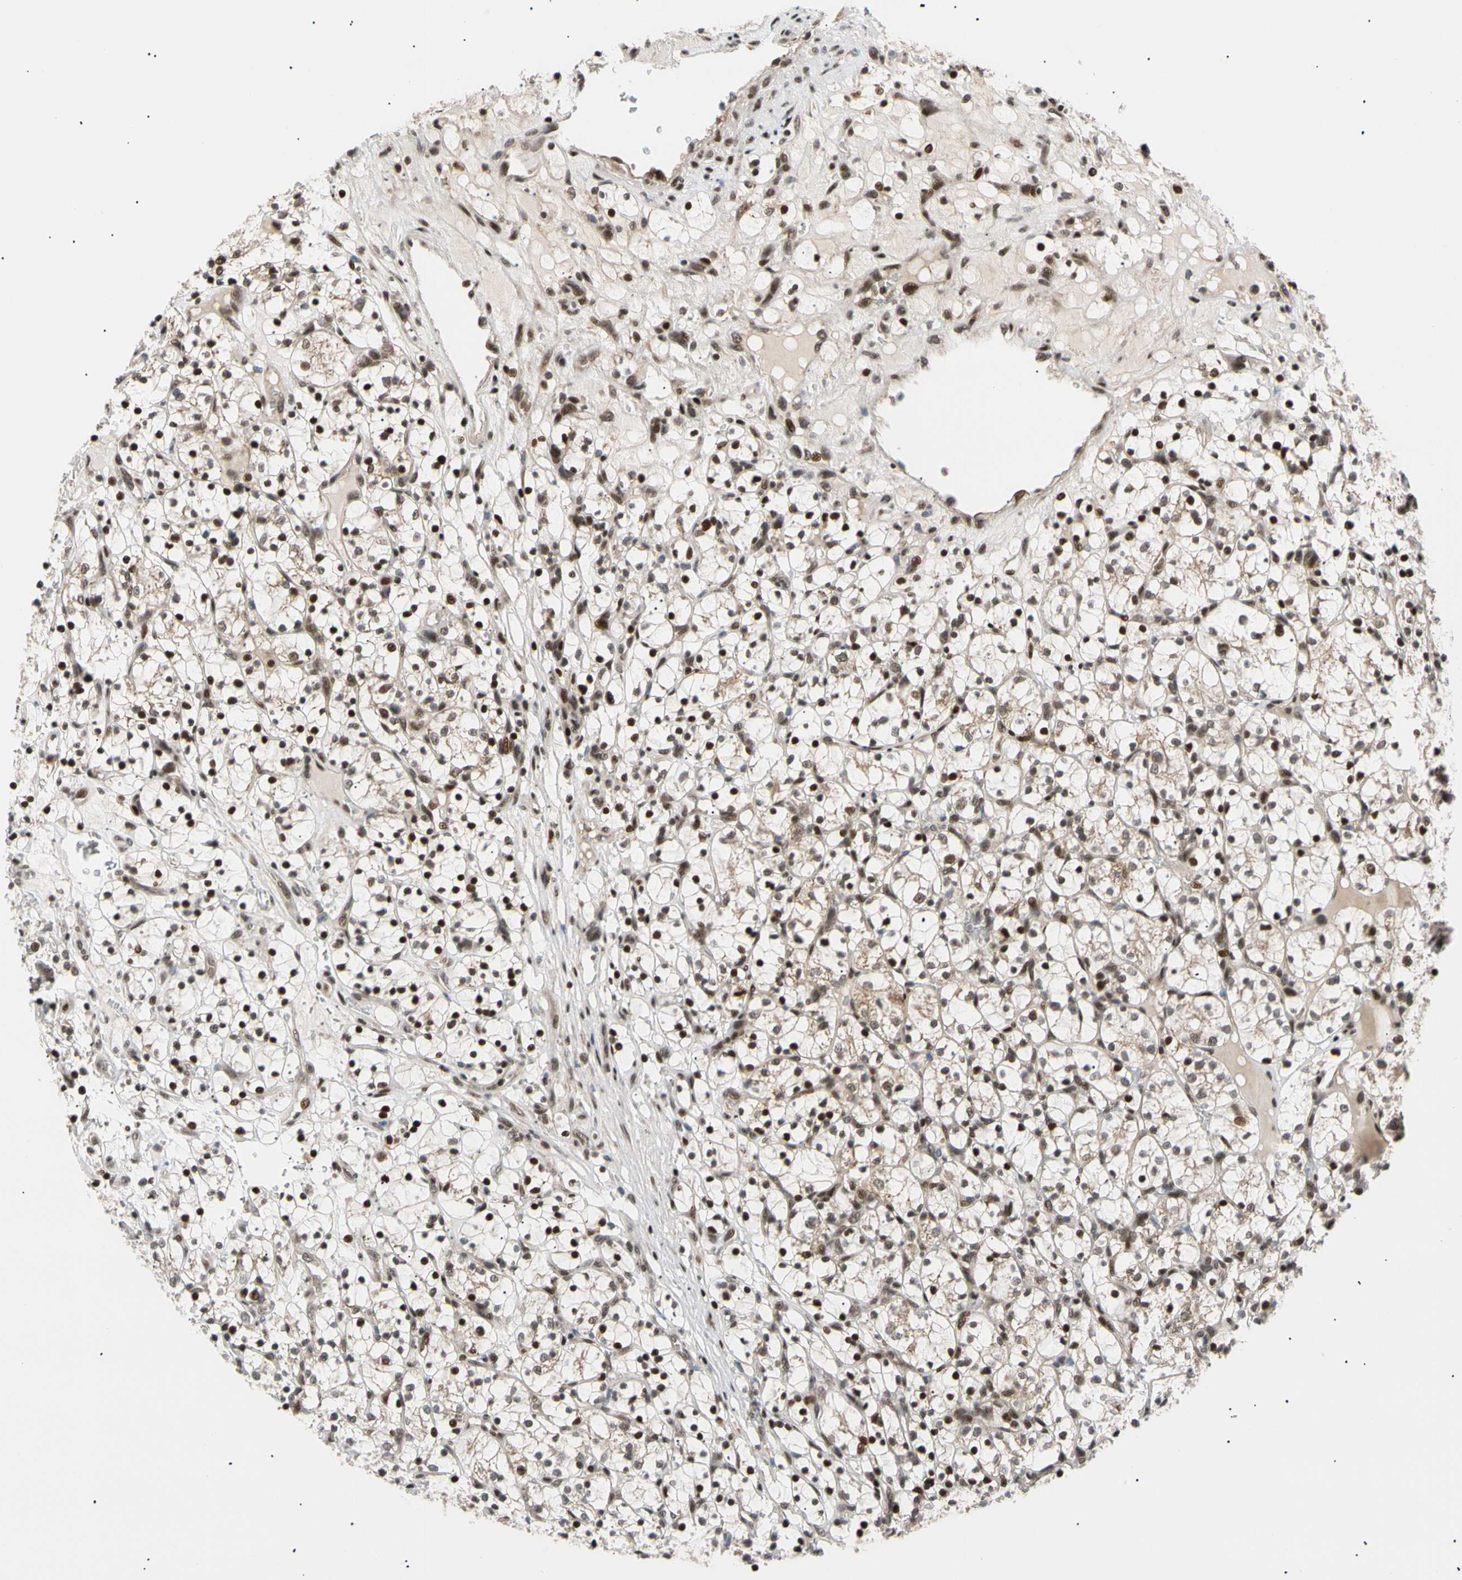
{"staining": {"intensity": "strong", "quantity": ">75%", "location": "nuclear"}, "tissue": "renal cancer", "cell_type": "Tumor cells", "image_type": "cancer", "snomed": [{"axis": "morphology", "description": "Adenocarcinoma, NOS"}, {"axis": "topography", "description": "Kidney"}], "caption": "This image demonstrates renal adenocarcinoma stained with IHC to label a protein in brown. The nuclear of tumor cells show strong positivity for the protein. Nuclei are counter-stained blue.", "gene": "E2F1", "patient": {"sex": "female", "age": 69}}